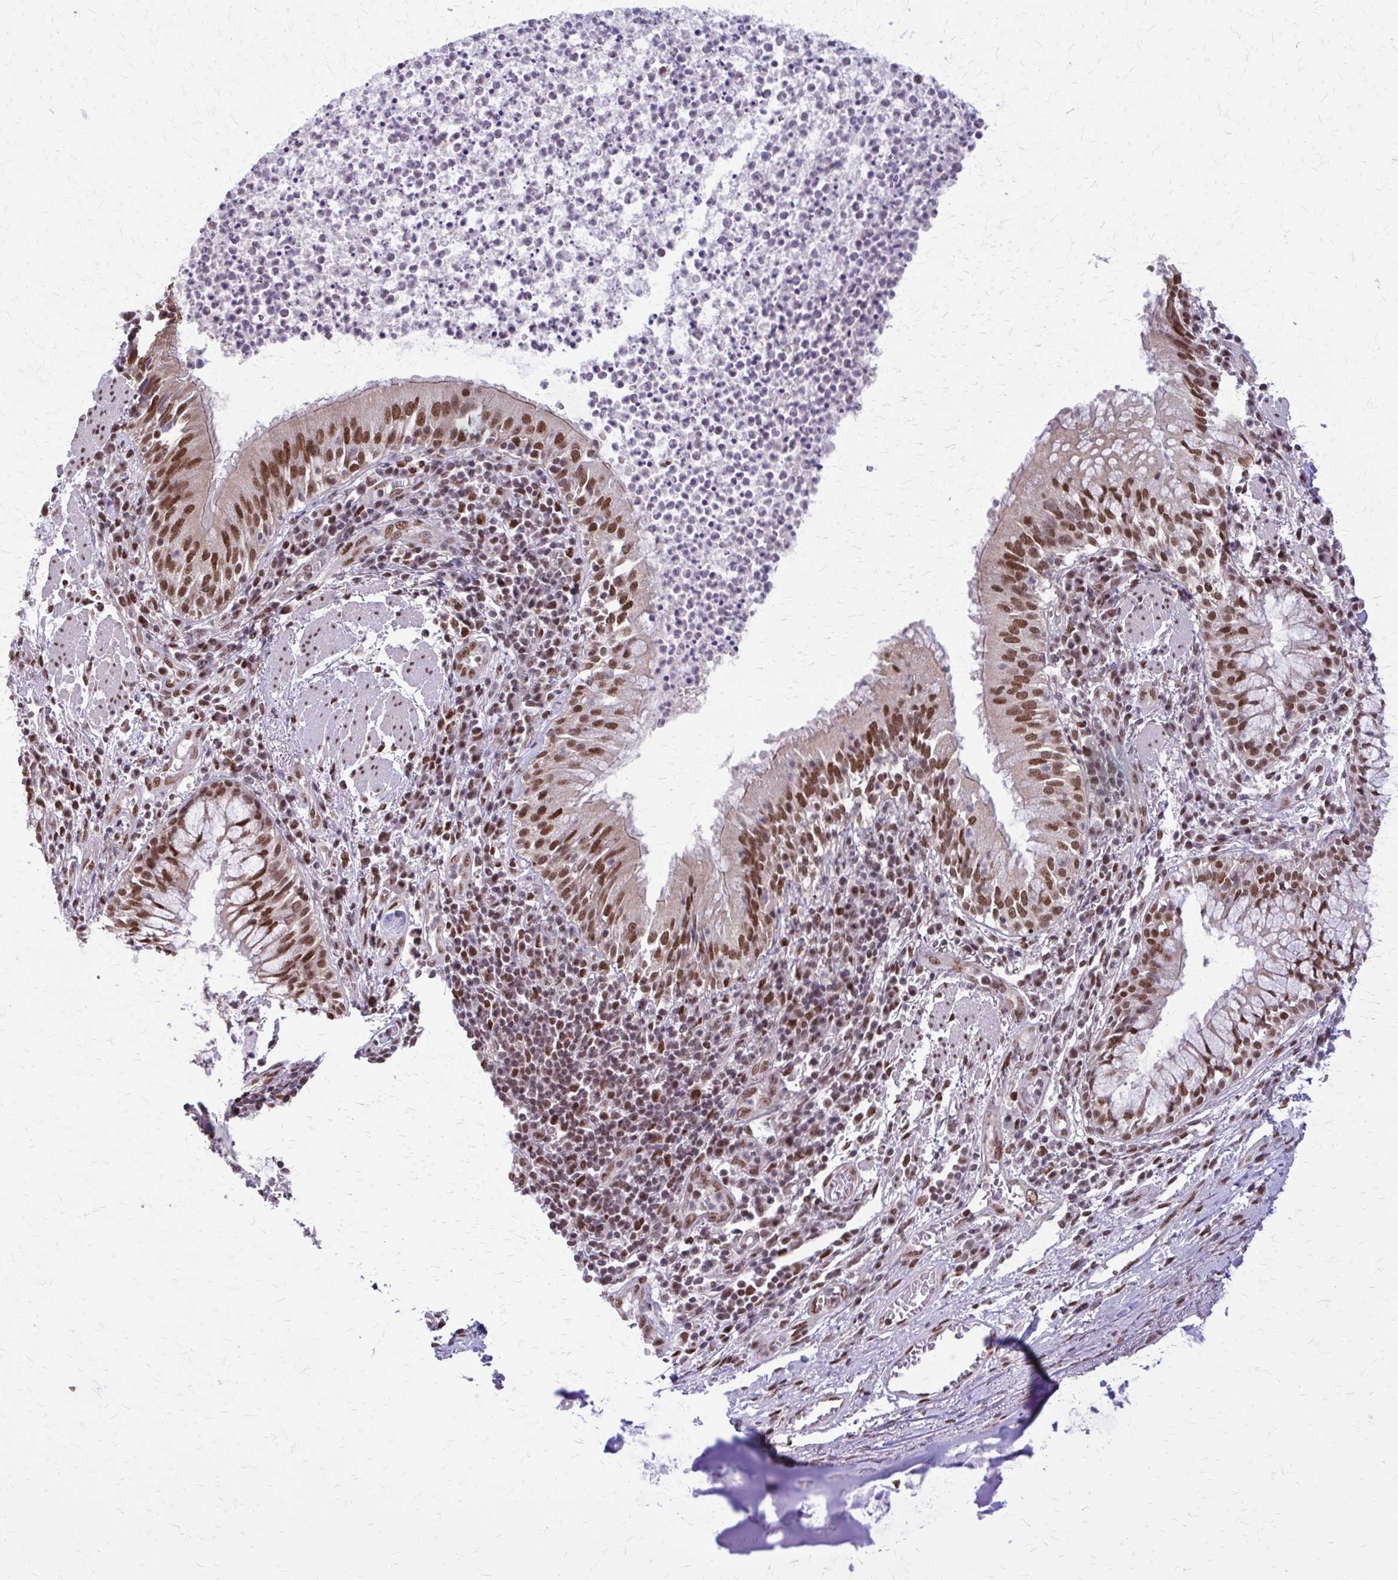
{"staining": {"intensity": "moderate", "quantity": ">75%", "location": "nuclear"}, "tissue": "bronchus", "cell_type": "Respiratory epithelial cells", "image_type": "normal", "snomed": [{"axis": "morphology", "description": "Normal tissue, NOS"}, {"axis": "topography", "description": "Lymph node"}, {"axis": "topography", "description": "Bronchus"}], "caption": "This micrograph exhibits benign bronchus stained with immunohistochemistry to label a protein in brown. The nuclear of respiratory epithelial cells show moderate positivity for the protein. Nuclei are counter-stained blue.", "gene": "TTF1", "patient": {"sex": "male", "age": 56}}